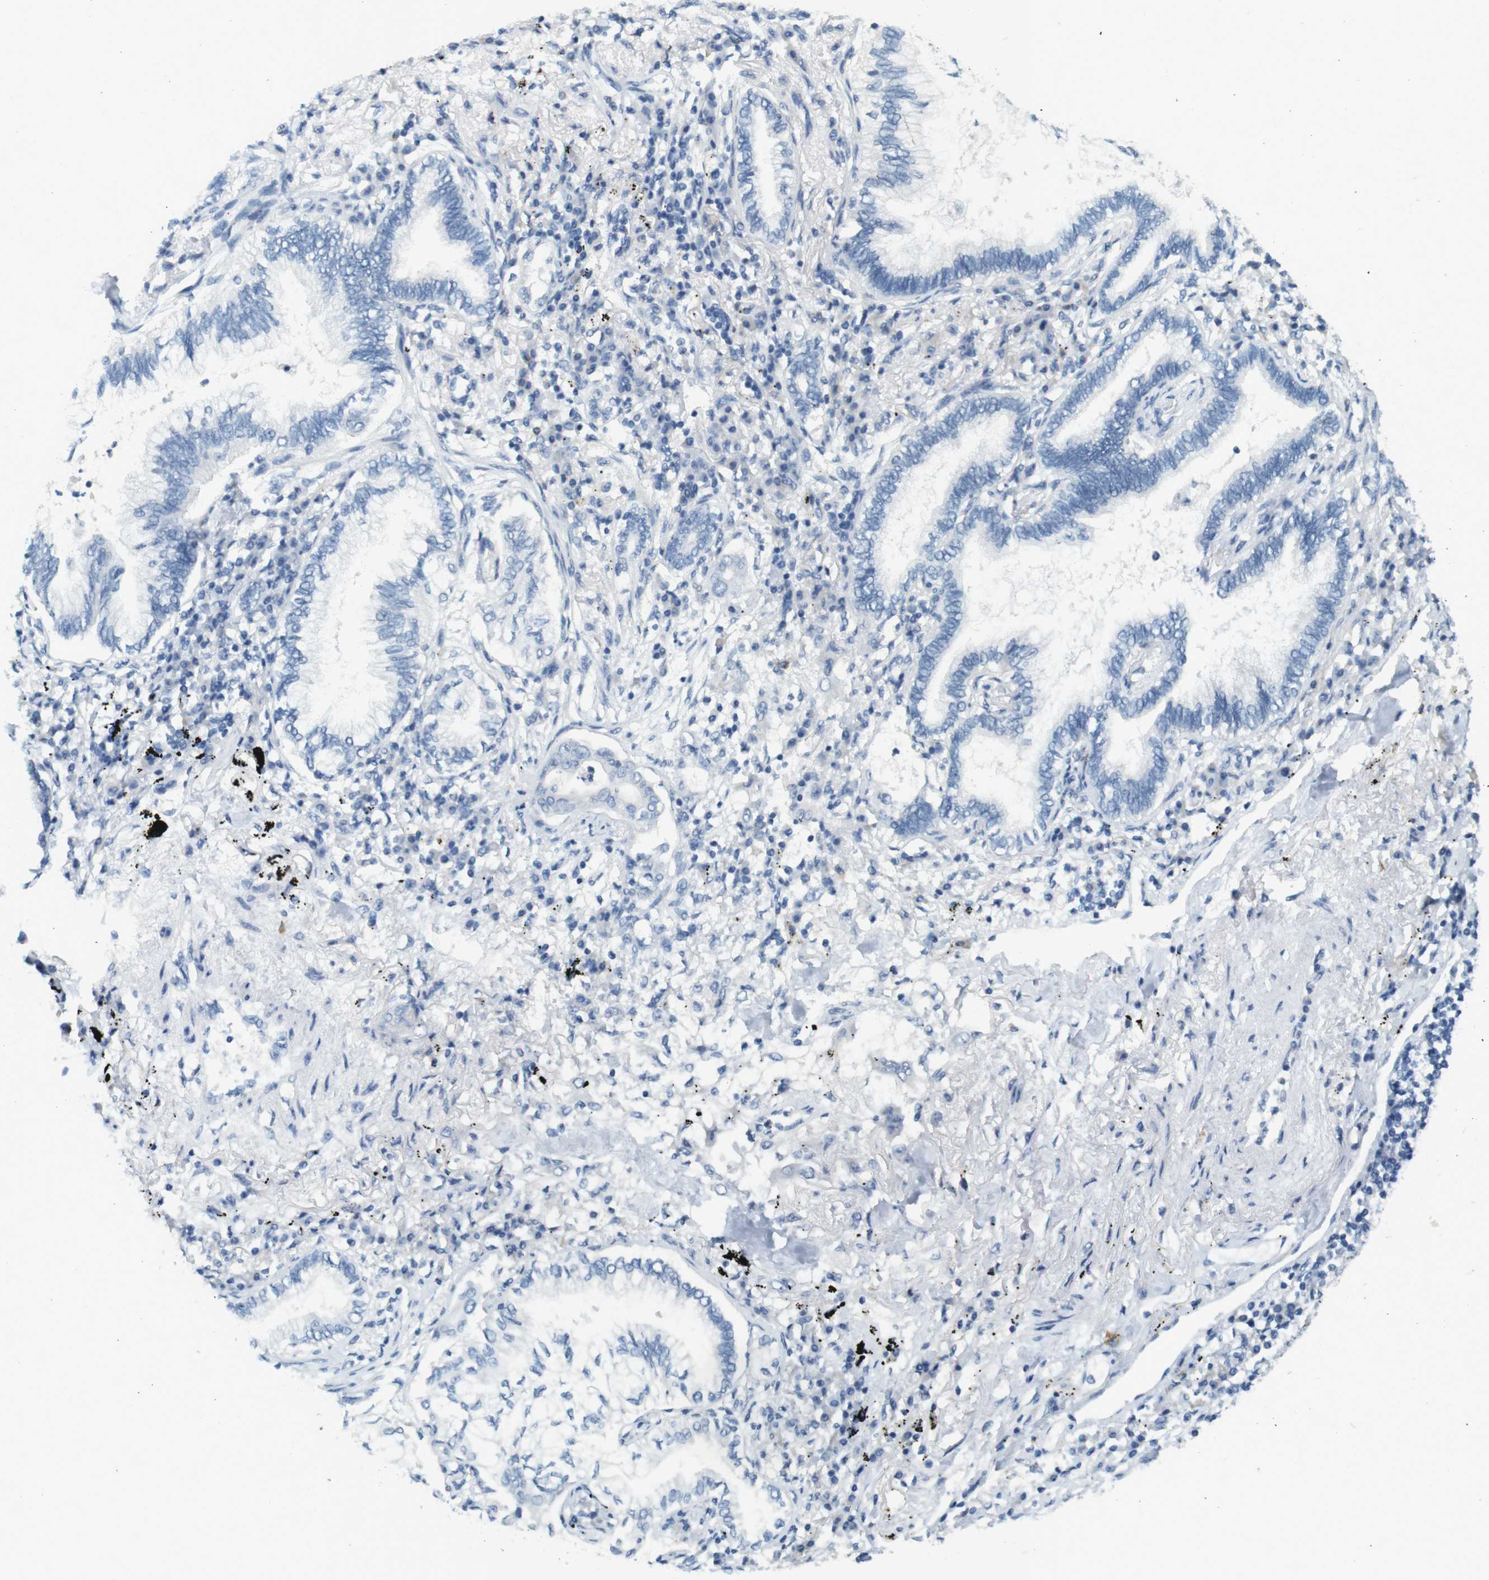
{"staining": {"intensity": "negative", "quantity": "none", "location": "none"}, "tissue": "lung cancer", "cell_type": "Tumor cells", "image_type": "cancer", "snomed": [{"axis": "morphology", "description": "Normal tissue, NOS"}, {"axis": "morphology", "description": "Adenocarcinoma, NOS"}, {"axis": "topography", "description": "Bronchus"}, {"axis": "topography", "description": "Lung"}], "caption": "A micrograph of human lung adenocarcinoma is negative for staining in tumor cells.", "gene": "LRRK2", "patient": {"sex": "female", "age": 70}}